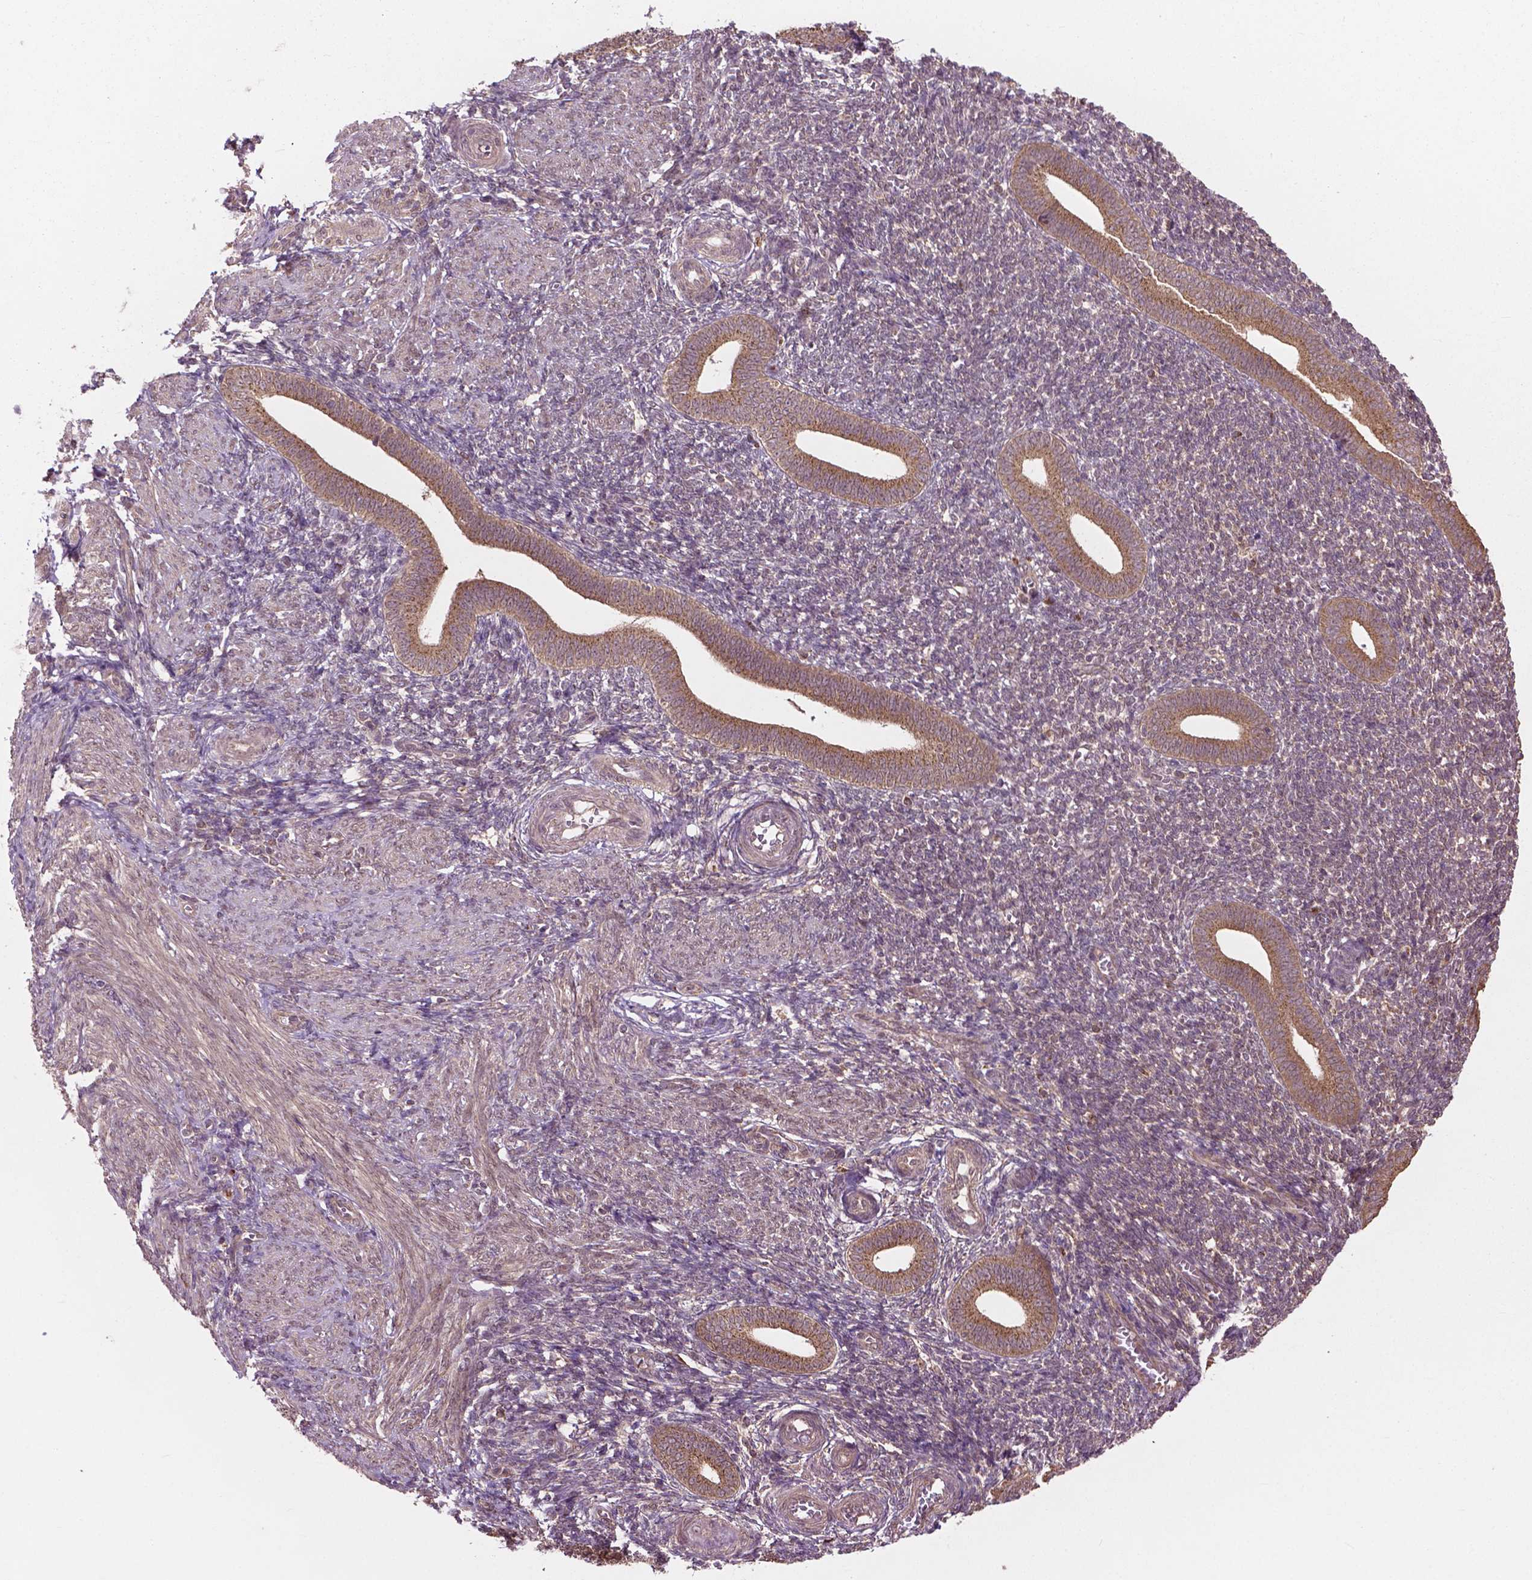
{"staining": {"intensity": "negative", "quantity": "none", "location": "none"}, "tissue": "endometrium", "cell_type": "Cells in endometrial stroma", "image_type": "normal", "snomed": [{"axis": "morphology", "description": "Normal tissue, NOS"}, {"axis": "topography", "description": "Endometrium"}], "caption": "High magnification brightfield microscopy of unremarkable endometrium stained with DAB (3,3'-diaminobenzidine) (brown) and counterstained with hematoxylin (blue): cells in endometrial stroma show no significant expression.", "gene": "PPP1CB", "patient": {"sex": "female", "age": 25}}